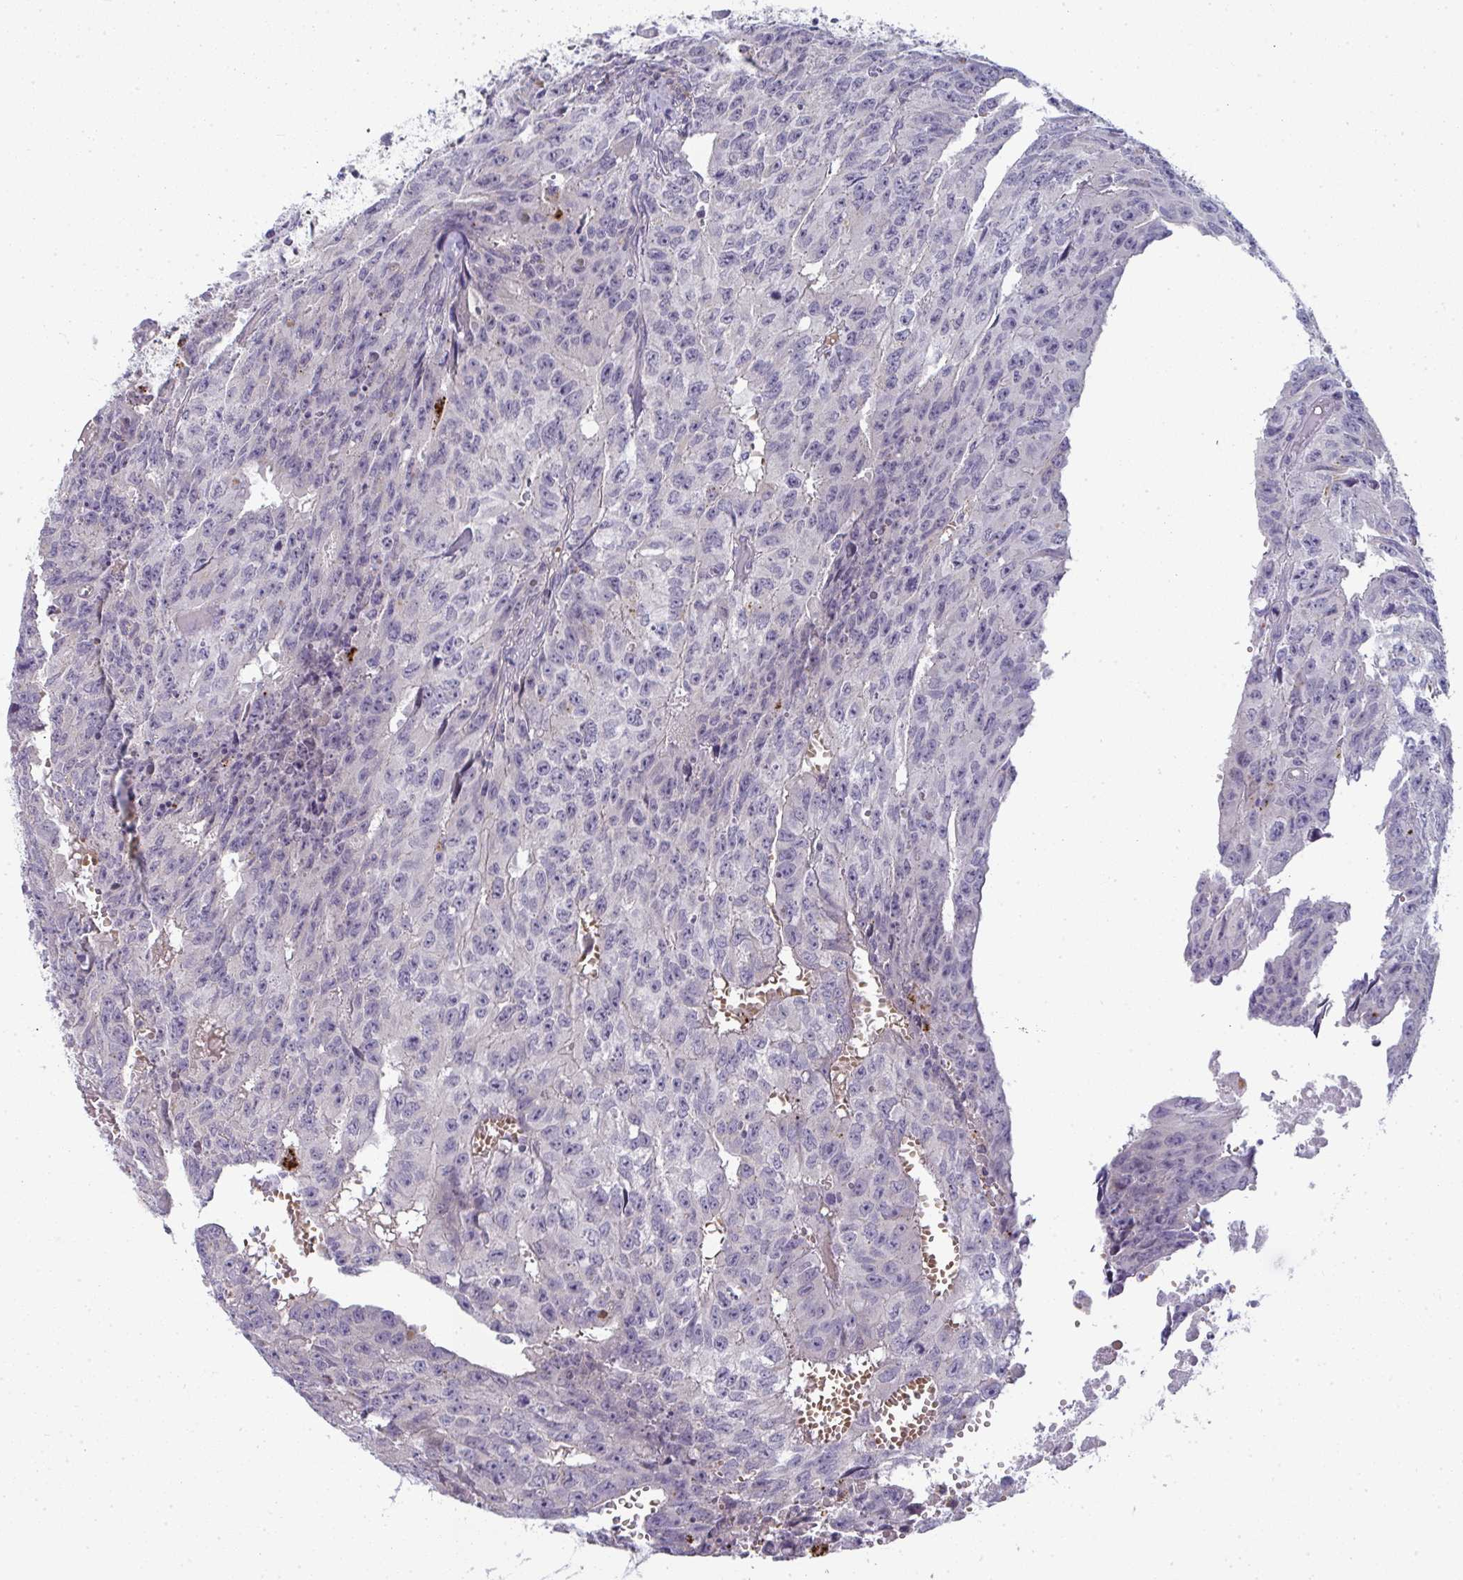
{"staining": {"intensity": "negative", "quantity": "none", "location": "none"}, "tissue": "testis cancer", "cell_type": "Tumor cells", "image_type": "cancer", "snomed": [{"axis": "morphology", "description": "Carcinoma, Embryonal, NOS"}, {"axis": "morphology", "description": "Teratoma, malignant, NOS"}, {"axis": "topography", "description": "Testis"}], "caption": "DAB (3,3'-diaminobenzidine) immunohistochemical staining of testis embryonal carcinoma demonstrates no significant staining in tumor cells. (Stains: DAB (3,3'-diaminobenzidine) immunohistochemistry (IHC) with hematoxylin counter stain, Microscopy: brightfield microscopy at high magnification).", "gene": "SHB", "patient": {"sex": "male", "age": 24}}